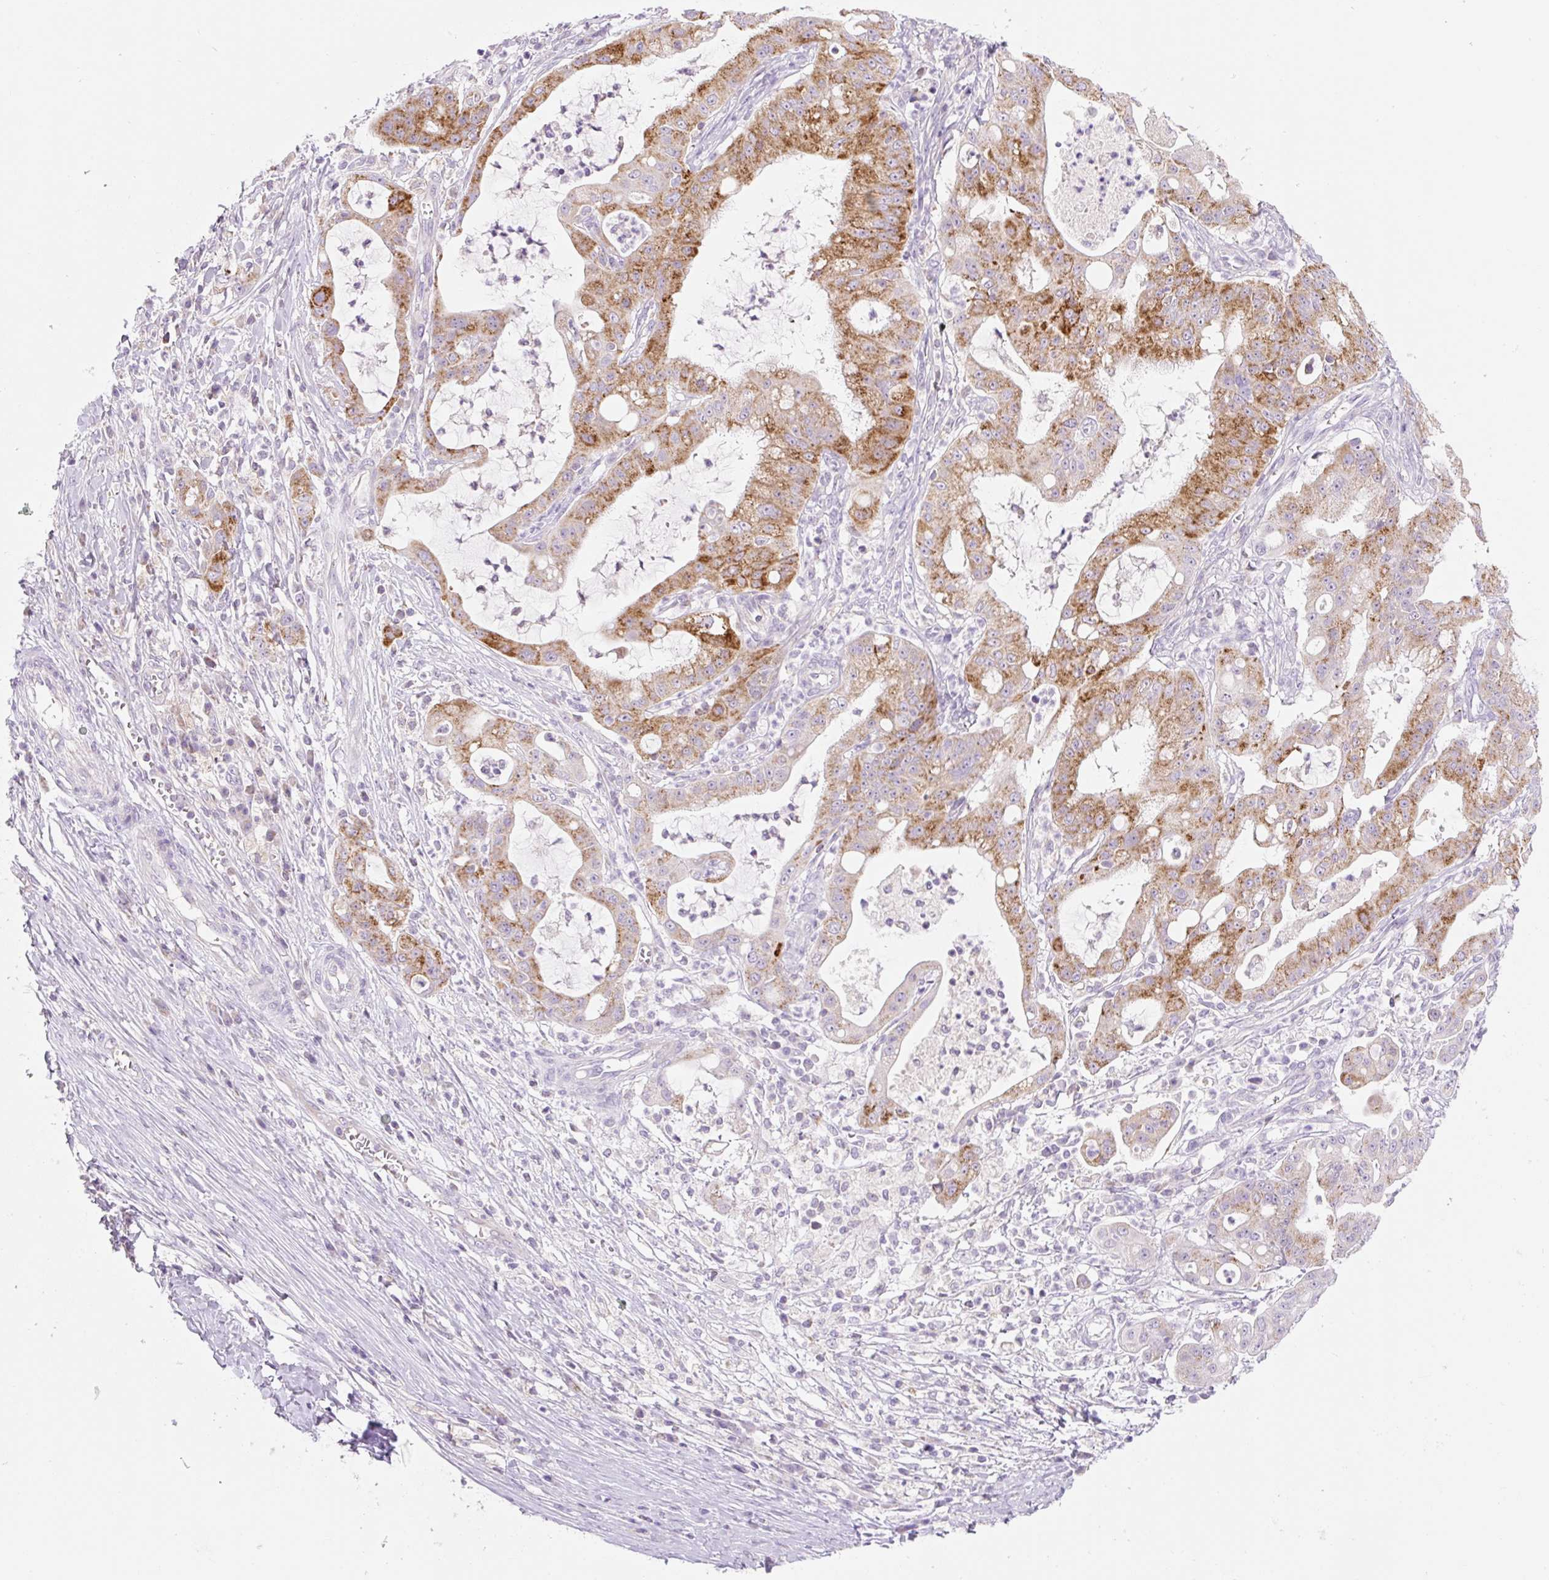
{"staining": {"intensity": "moderate", "quantity": ">75%", "location": "cytoplasmic/membranous"}, "tissue": "ovarian cancer", "cell_type": "Tumor cells", "image_type": "cancer", "snomed": [{"axis": "morphology", "description": "Cystadenocarcinoma, mucinous, NOS"}, {"axis": "topography", "description": "Ovary"}], "caption": "A brown stain highlights moderate cytoplasmic/membranous staining of a protein in human ovarian cancer (mucinous cystadenocarcinoma) tumor cells.", "gene": "FOCAD", "patient": {"sex": "female", "age": 70}}